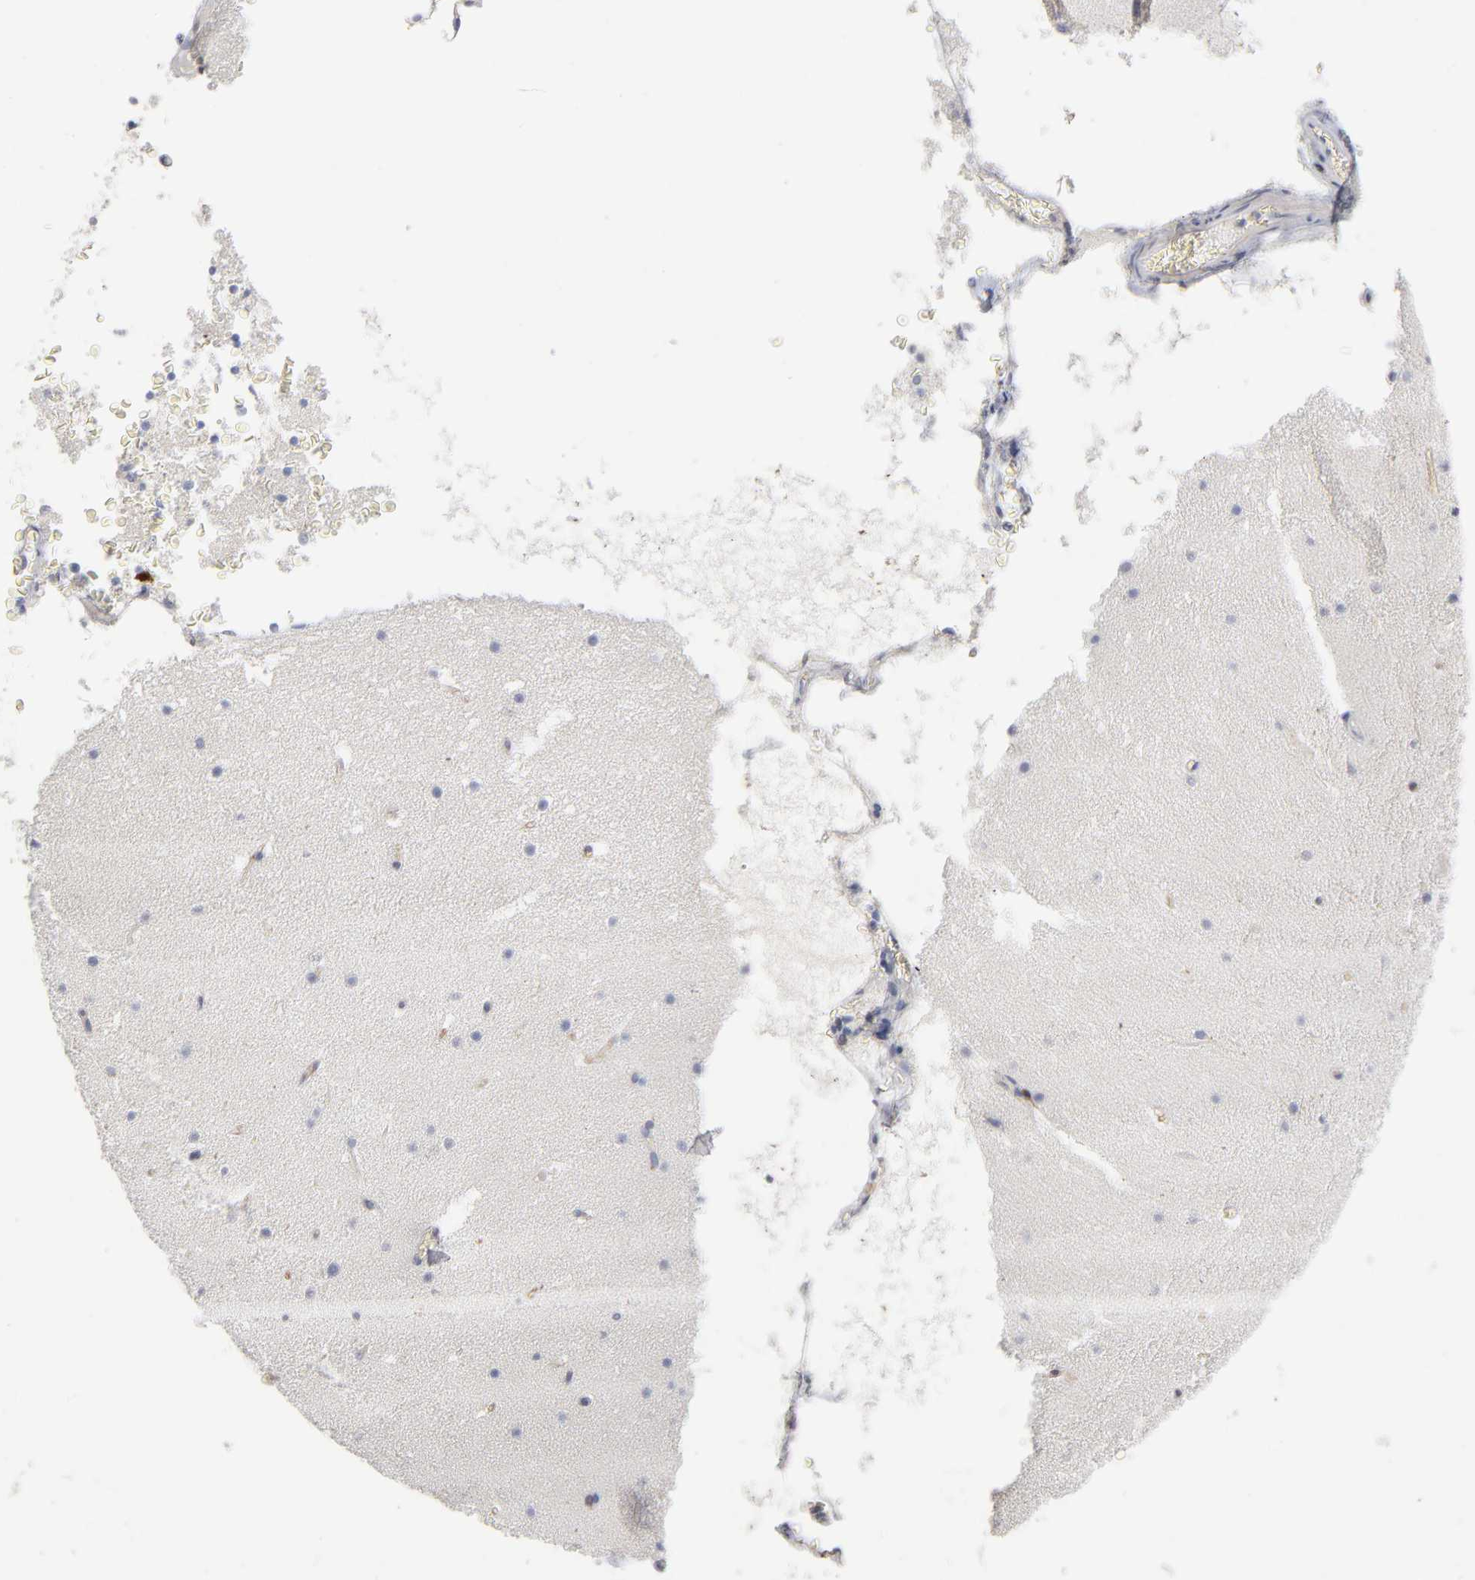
{"staining": {"intensity": "negative", "quantity": "none", "location": "none"}, "tissue": "cerebellum", "cell_type": "Cells in granular layer", "image_type": "normal", "snomed": [{"axis": "morphology", "description": "Normal tissue, NOS"}, {"axis": "topography", "description": "Cerebellum"}], "caption": "Cells in granular layer are negative for brown protein staining in benign cerebellum. Brightfield microscopy of immunohistochemistry stained with DAB (3,3'-diaminobenzidine) (brown) and hematoxylin (blue), captured at high magnification.", "gene": "PDLIM2", "patient": {"sex": "male", "age": 45}}